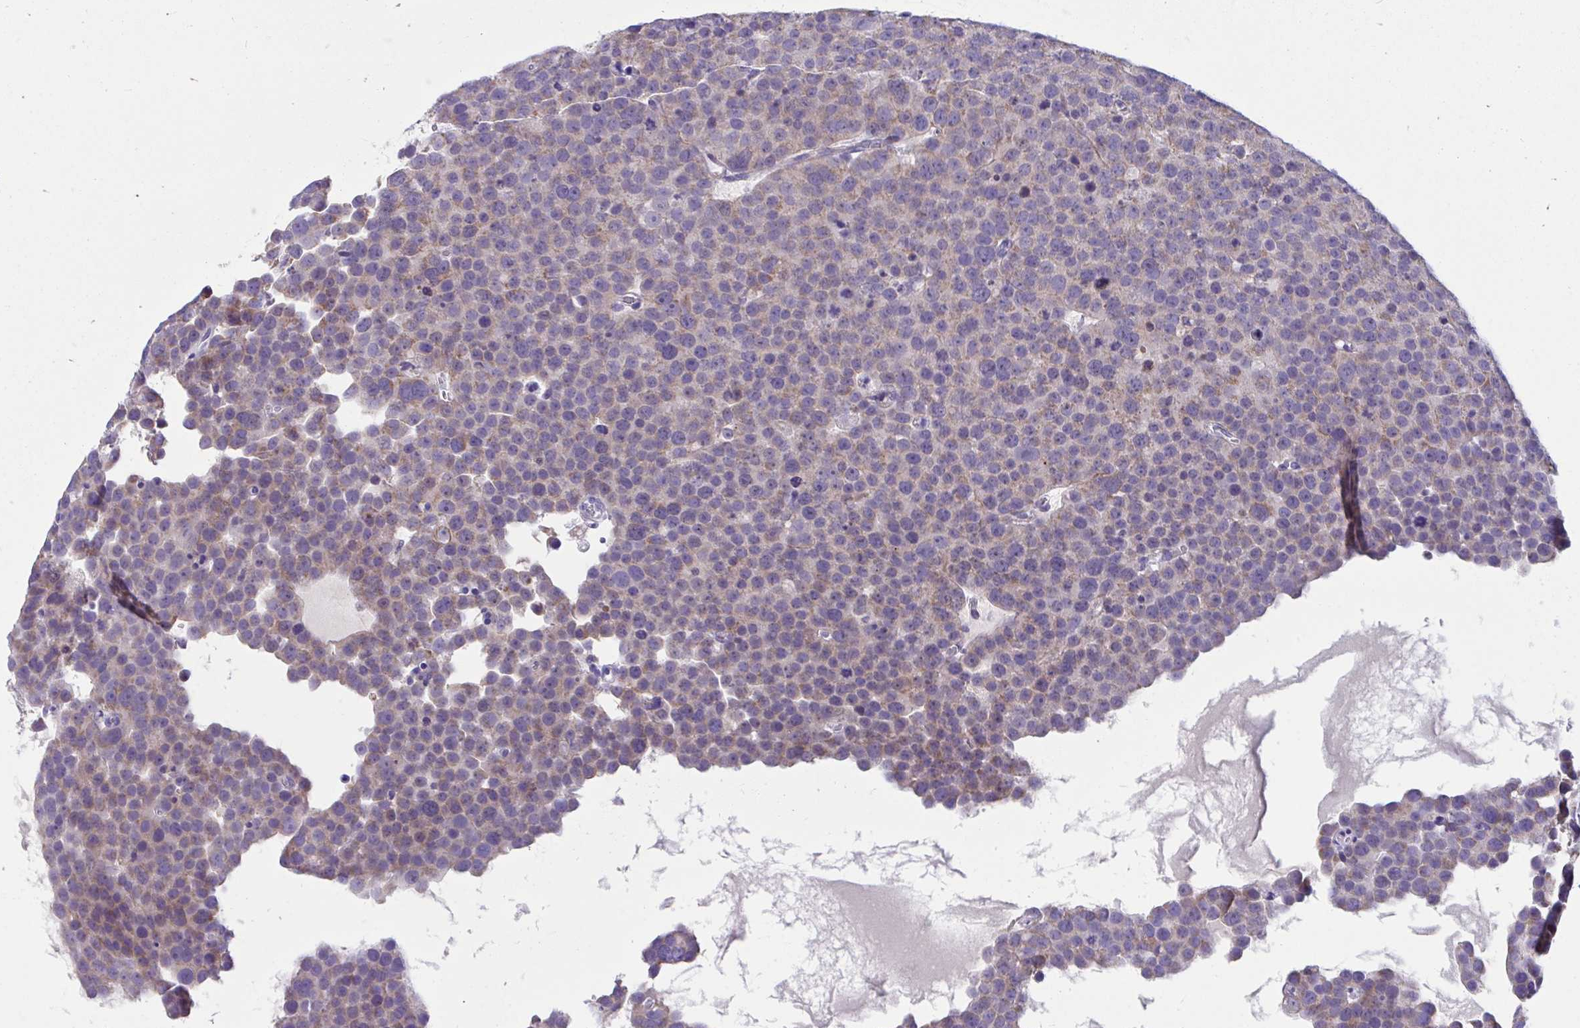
{"staining": {"intensity": "weak", "quantity": ">75%", "location": "cytoplasmic/membranous"}, "tissue": "testis cancer", "cell_type": "Tumor cells", "image_type": "cancer", "snomed": [{"axis": "morphology", "description": "Seminoma, NOS"}, {"axis": "topography", "description": "Testis"}], "caption": "Protein staining by IHC exhibits weak cytoplasmic/membranous expression in about >75% of tumor cells in testis cancer. (Stains: DAB in brown, nuclei in blue, Microscopy: brightfield microscopy at high magnification).", "gene": "OR13A1", "patient": {"sex": "male", "age": 71}}